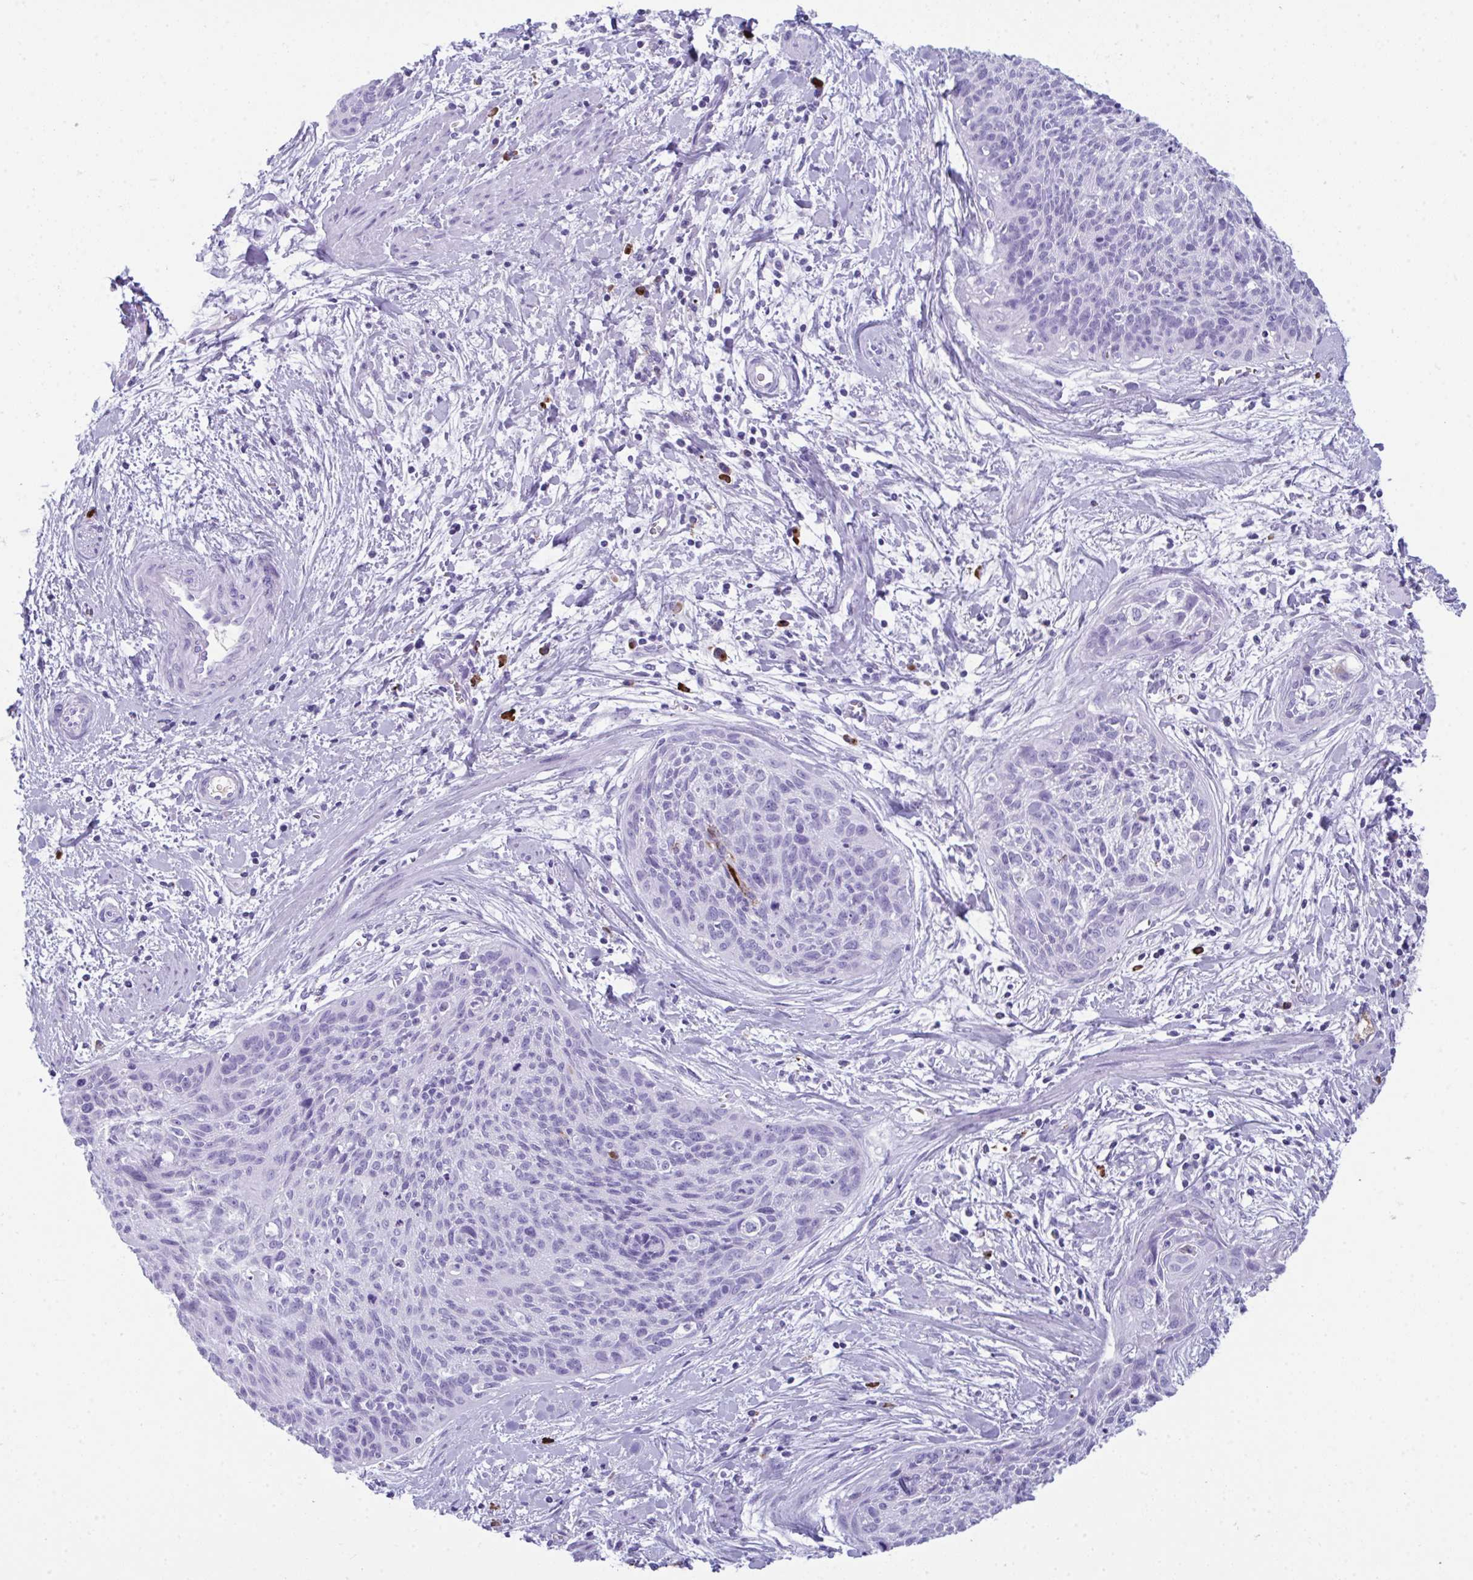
{"staining": {"intensity": "negative", "quantity": "none", "location": "none"}, "tissue": "cervical cancer", "cell_type": "Tumor cells", "image_type": "cancer", "snomed": [{"axis": "morphology", "description": "Squamous cell carcinoma, NOS"}, {"axis": "topography", "description": "Cervix"}], "caption": "Human cervical cancer (squamous cell carcinoma) stained for a protein using IHC shows no staining in tumor cells.", "gene": "JCHAIN", "patient": {"sex": "female", "age": 55}}